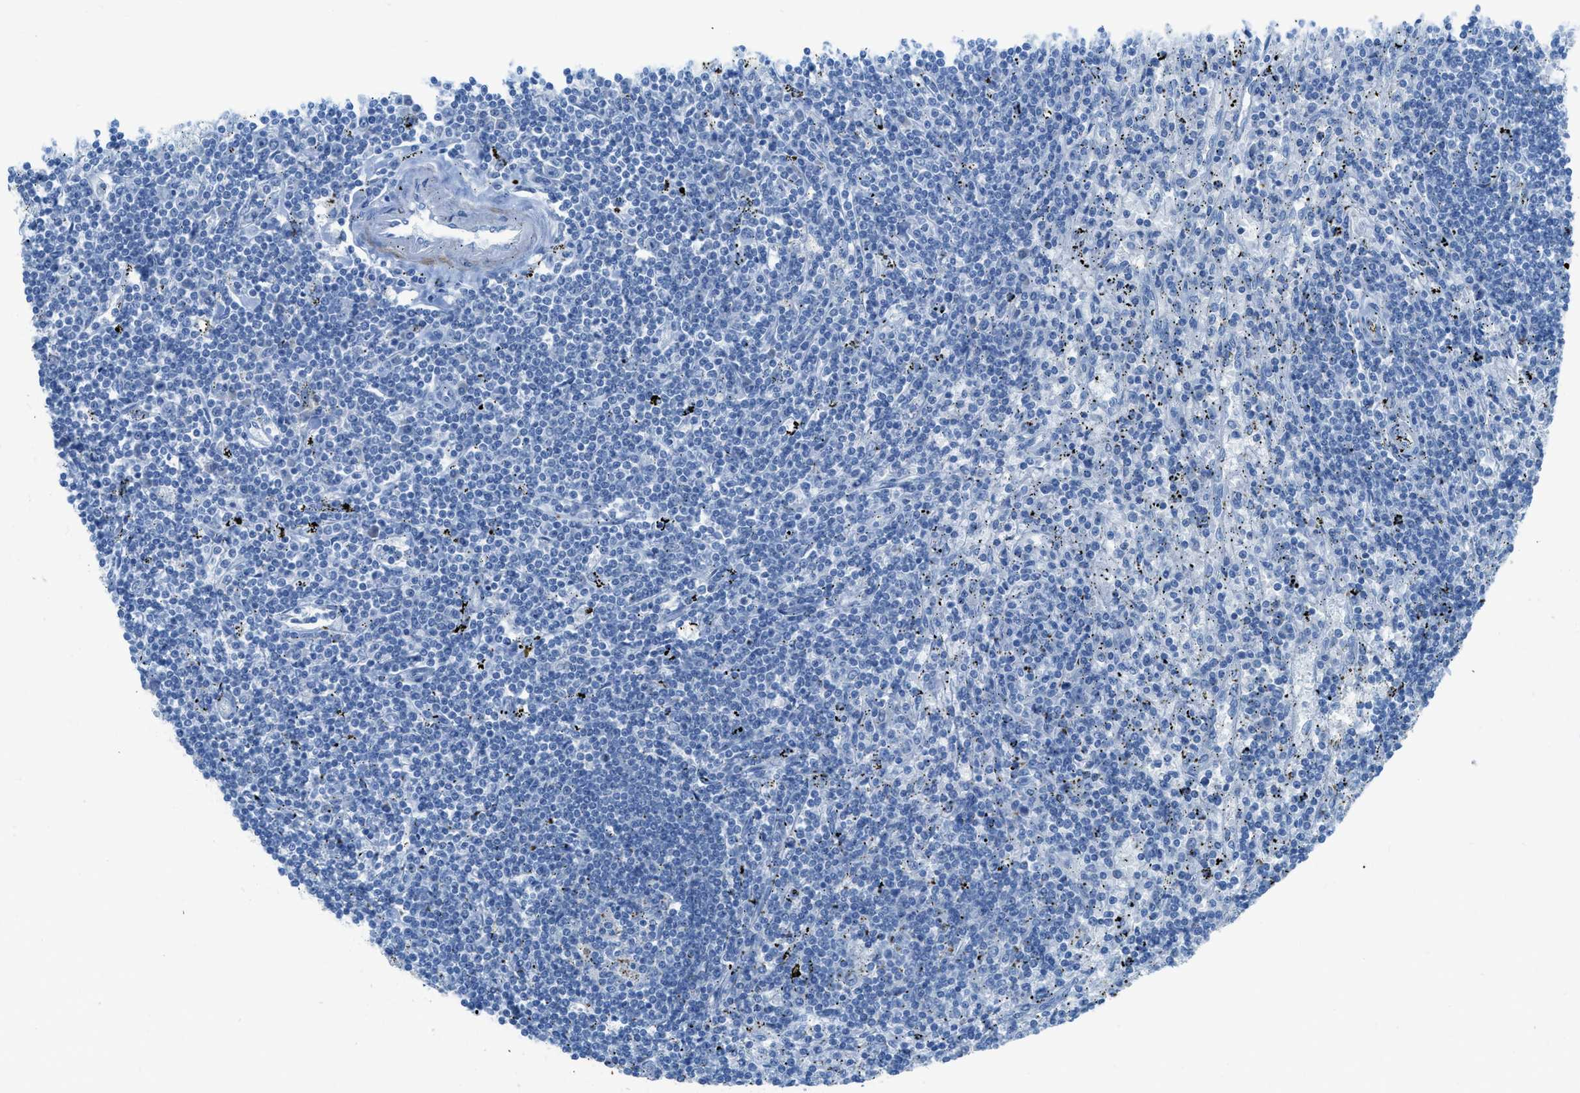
{"staining": {"intensity": "negative", "quantity": "none", "location": "none"}, "tissue": "lymphoma", "cell_type": "Tumor cells", "image_type": "cancer", "snomed": [{"axis": "morphology", "description": "Malignant lymphoma, non-Hodgkin's type, Low grade"}, {"axis": "topography", "description": "Spleen"}], "caption": "DAB (3,3'-diaminobenzidine) immunohistochemical staining of lymphoma reveals no significant staining in tumor cells.", "gene": "ACAN", "patient": {"sex": "male", "age": 76}}